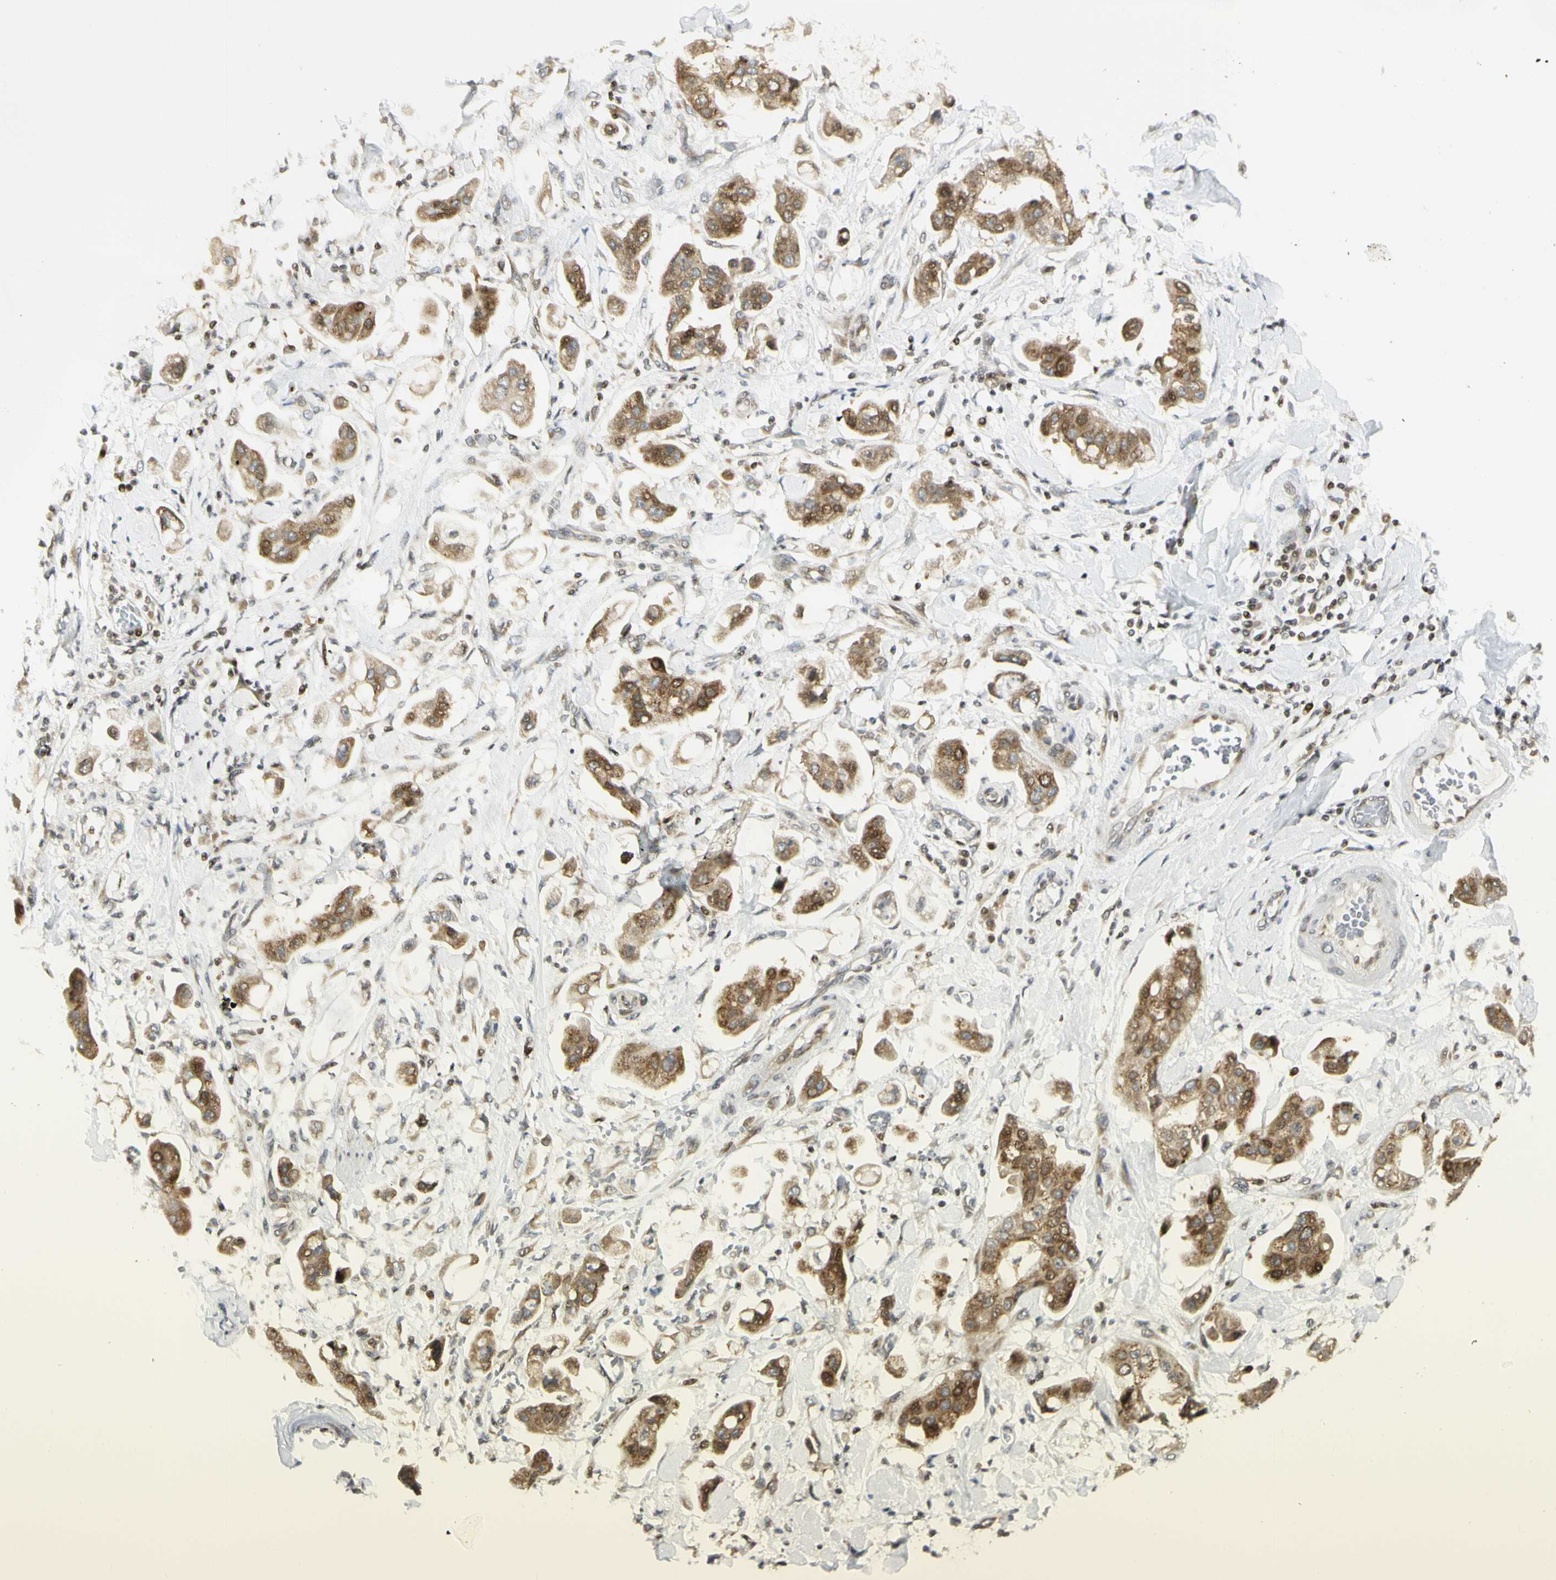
{"staining": {"intensity": "moderate", "quantity": ">75%", "location": "cytoplasmic/membranous,nuclear"}, "tissue": "stomach cancer", "cell_type": "Tumor cells", "image_type": "cancer", "snomed": [{"axis": "morphology", "description": "Adenocarcinoma, NOS"}, {"axis": "topography", "description": "Stomach"}], "caption": "This is an image of IHC staining of adenocarcinoma (stomach), which shows moderate positivity in the cytoplasmic/membranous and nuclear of tumor cells.", "gene": "KIF11", "patient": {"sex": "male", "age": 62}}